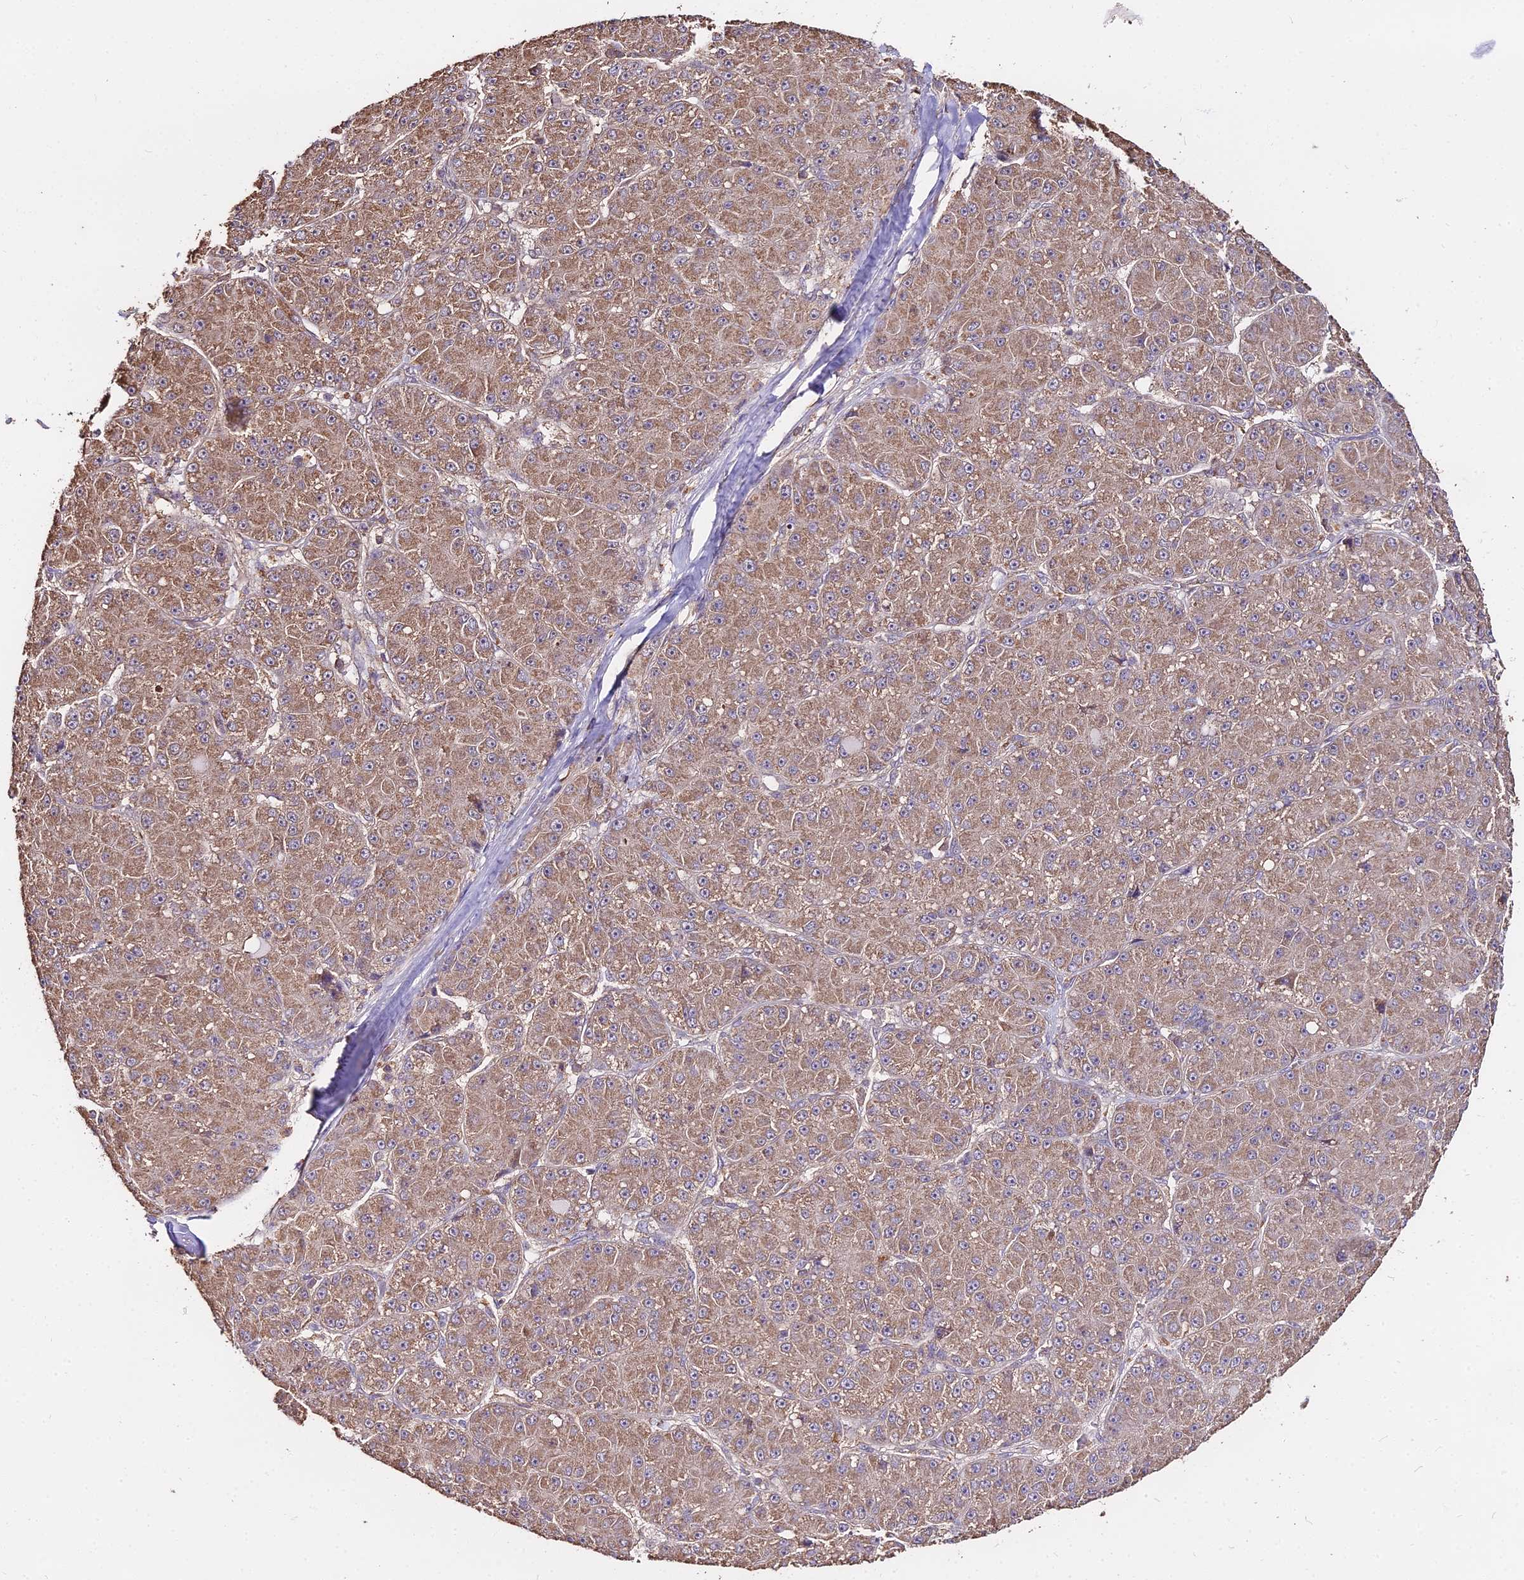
{"staining": {"intensity": "moderate", "quantity": ">75%", "location": "cytoplasmic/membranous"}, "tissue": "liver cancer", "cell_type": "Tumor cells", "image_type": "cancer", "snomed": [{"axis": "morphology", "description": "Carcinoma, Hepatocellular, NOS"}, {"axis": "topography", "description": "Liver"}], "caption": "Liver cancer (hepatocellular carcinoma) was stained to show a protein in brown. There is medium levels of moderate cytoplasmic/membranous expression in about >75% of tumor cells.", "gene": "METTL13", "patient": {"sex": "male", "age": 67}}